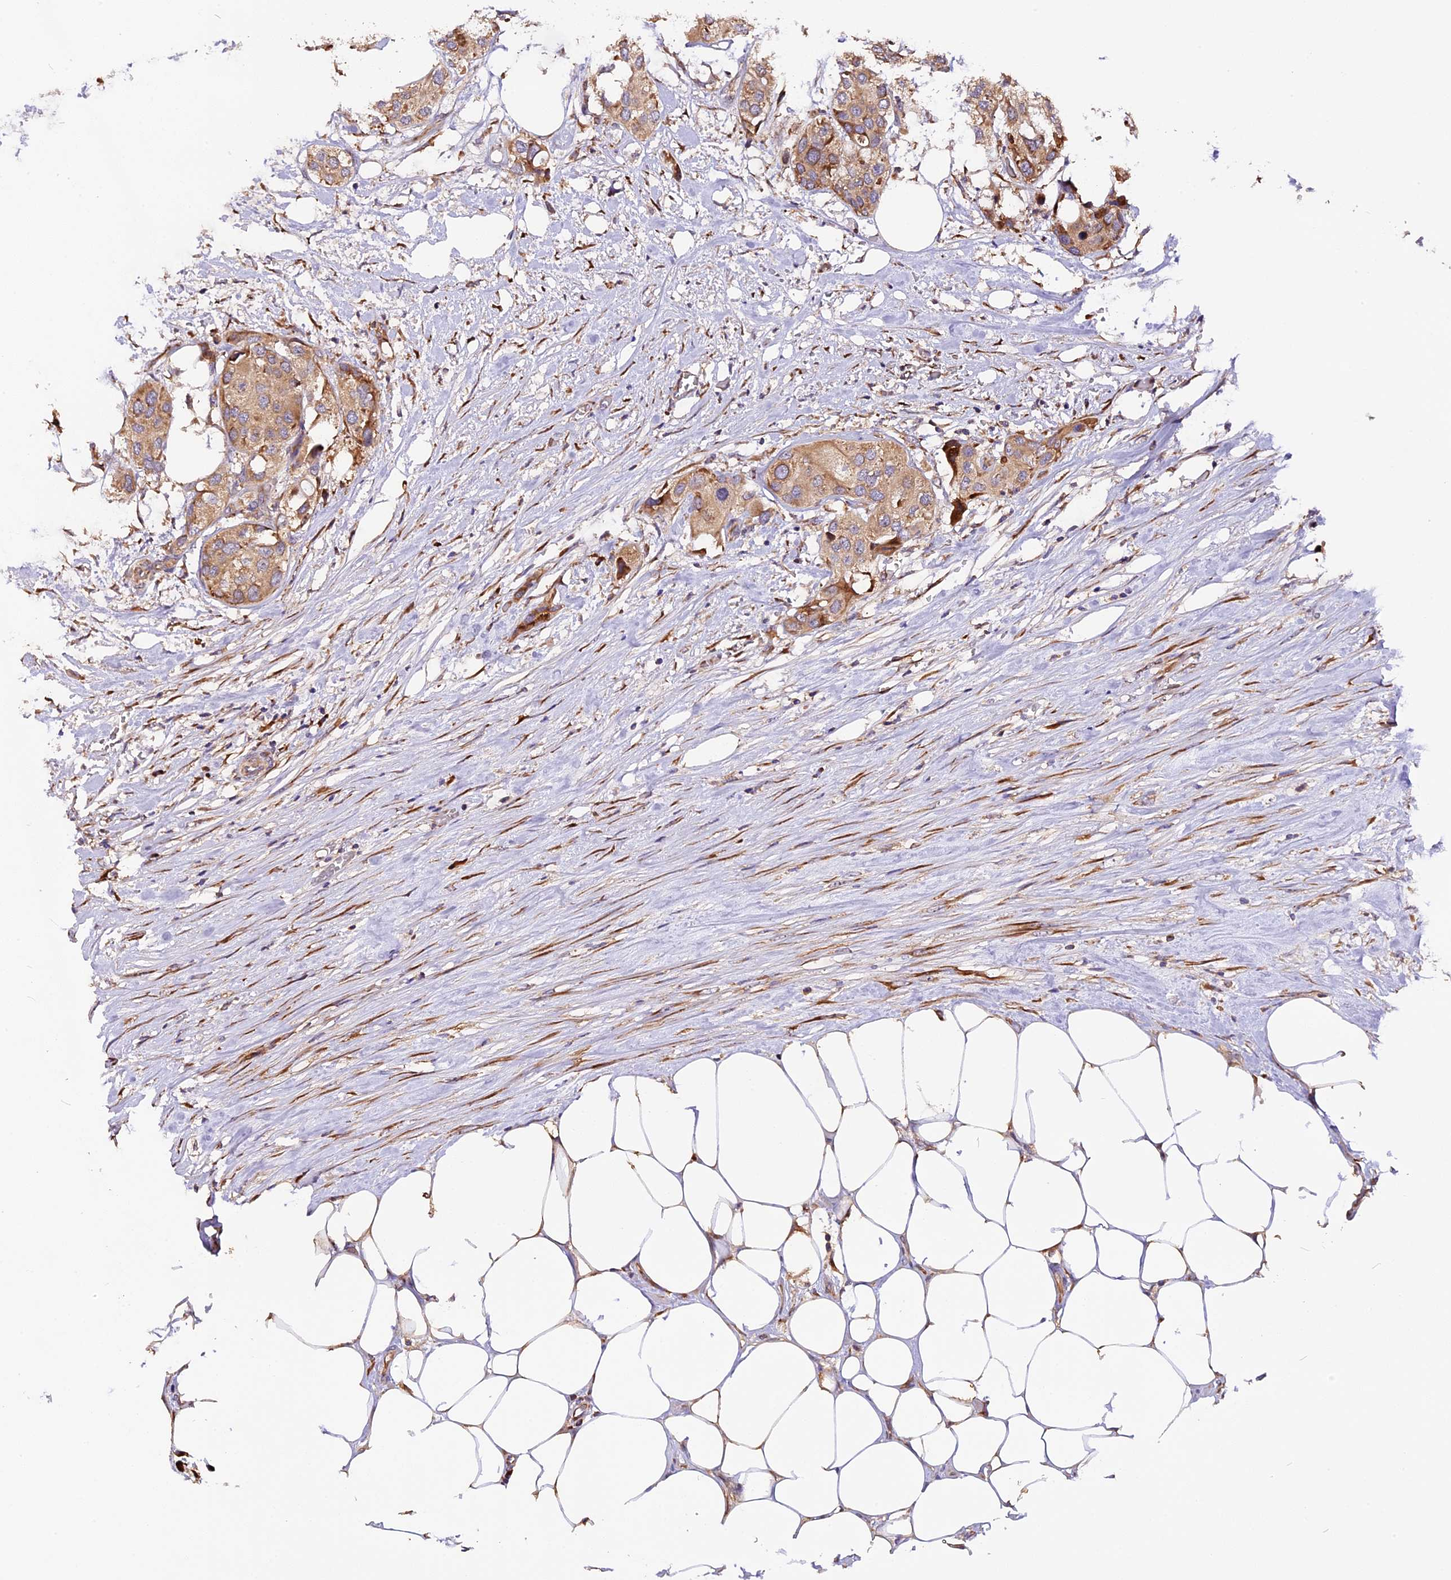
{"staining": {"intensity": "moderate", "quantity": ">75%", "location": "cytoplasmic/membranous"}, "tissue": "urothelial cancer", "cell_type": "Tumor cells", "image_type": "cancer", "snomed": [{"axis": "morphology", "description": "Urothelial carcinoma, High grade"}, {"axis": "topography", "description": "Urinary bladder"}], "caption": "Urothelial cancer was stained to show a protein in brown. There is medium levels of moderate cytoplasmic/membranous staining in approximately >75% of tumor cells.", "gene": "GNPTAB", "patient": {"sex": "male", "age": 64}}